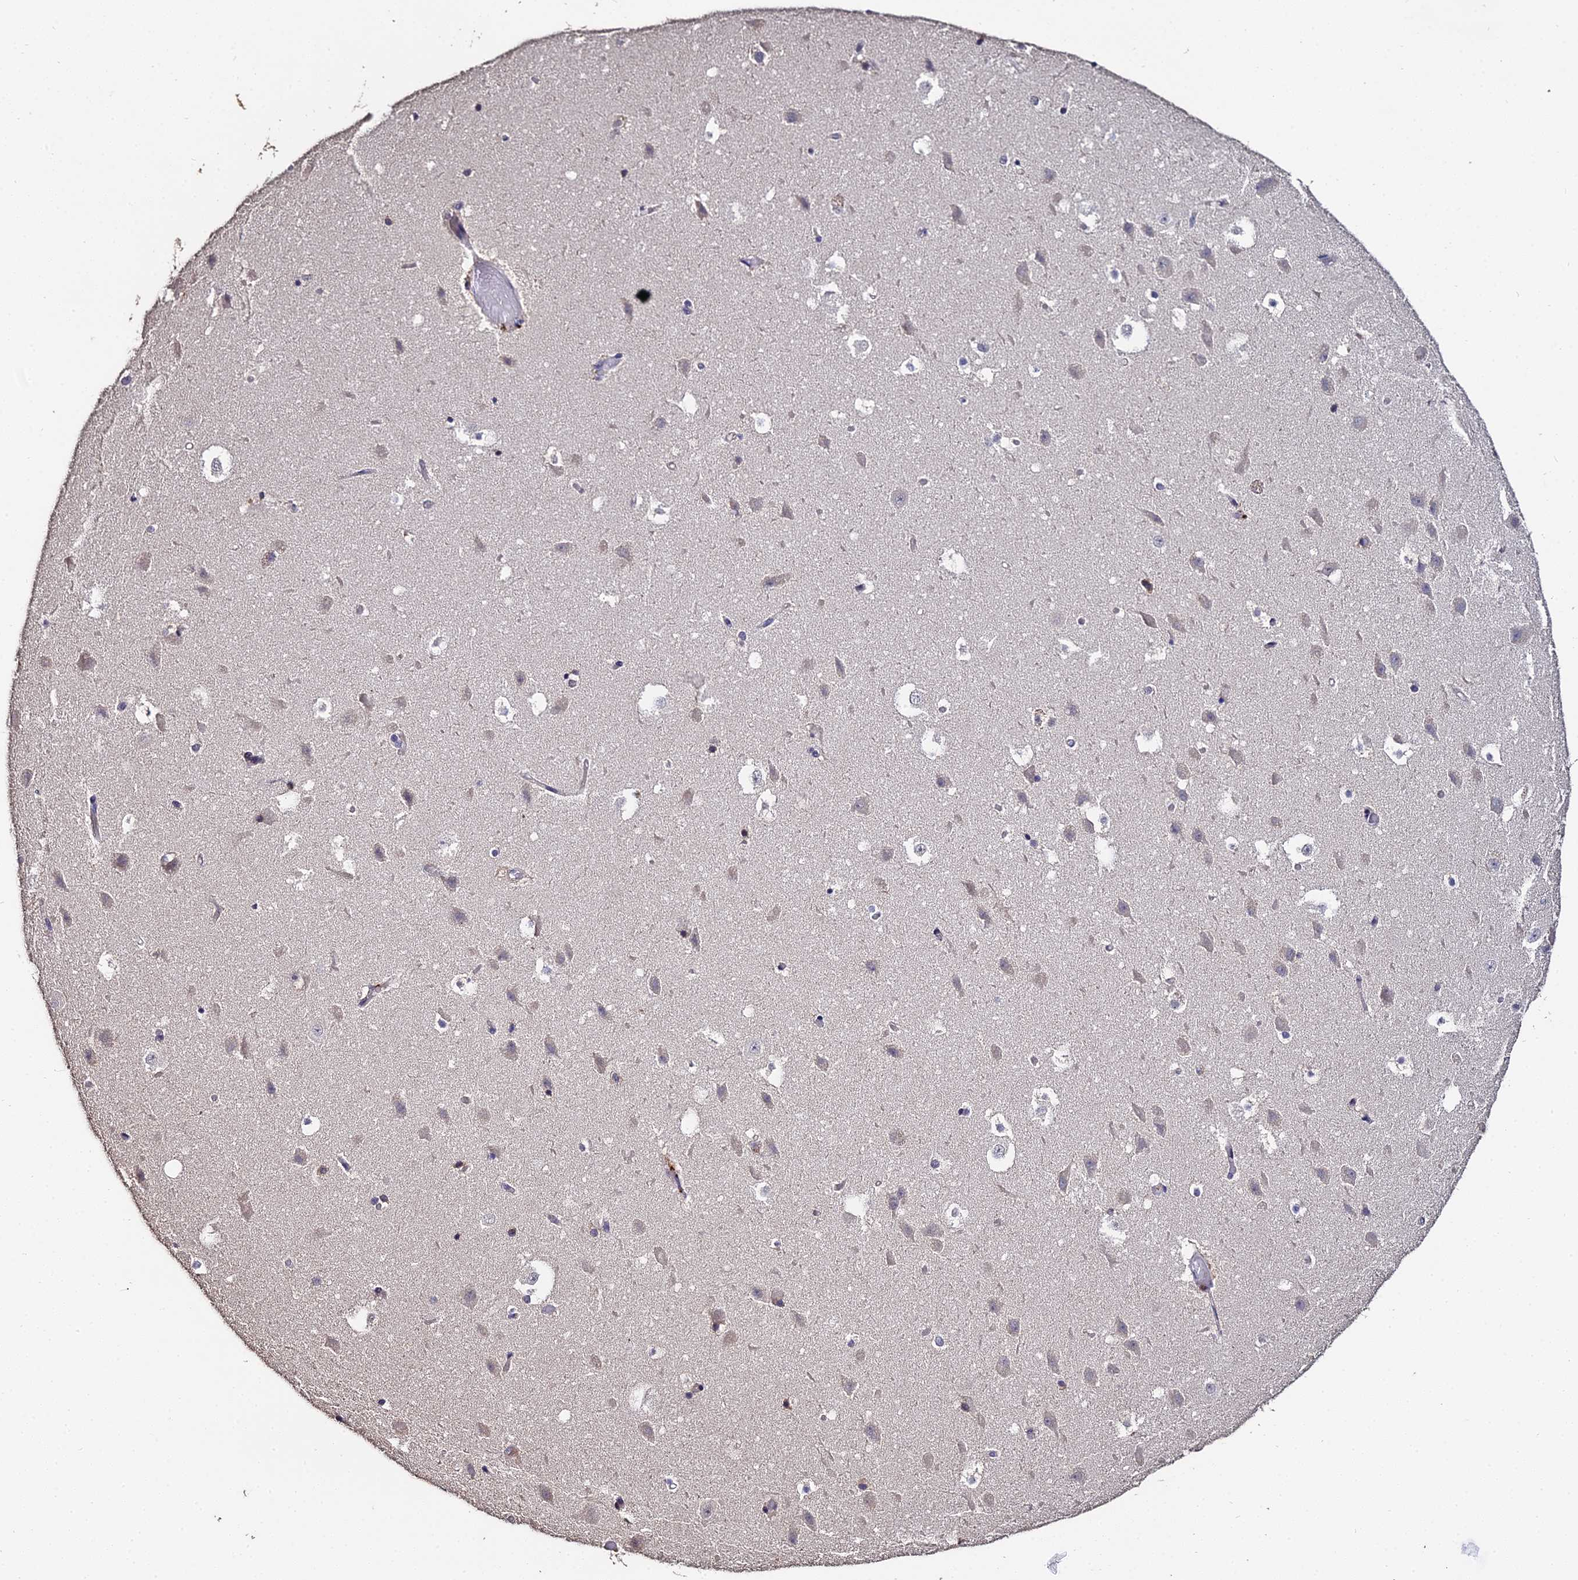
{"staining": {"intensity": "weak", "quantity": "<25%", "location": "cytoplasmic/membranous"}, "tissue": "hippocampus", "cell_type": "Glial cells", "image_type": "normal", "snomed": [{"axis": "morphology", "description": "Normal tissue, NOS"}, {"axis": "topography", "description": "Hippocampus"}], "caption": "This is an IHC histopathology image of unremarkable human hippocampus. There is no expression in glial cells.", "gene": "LSM5", "patient": {"sex": "female", "age": 52}}